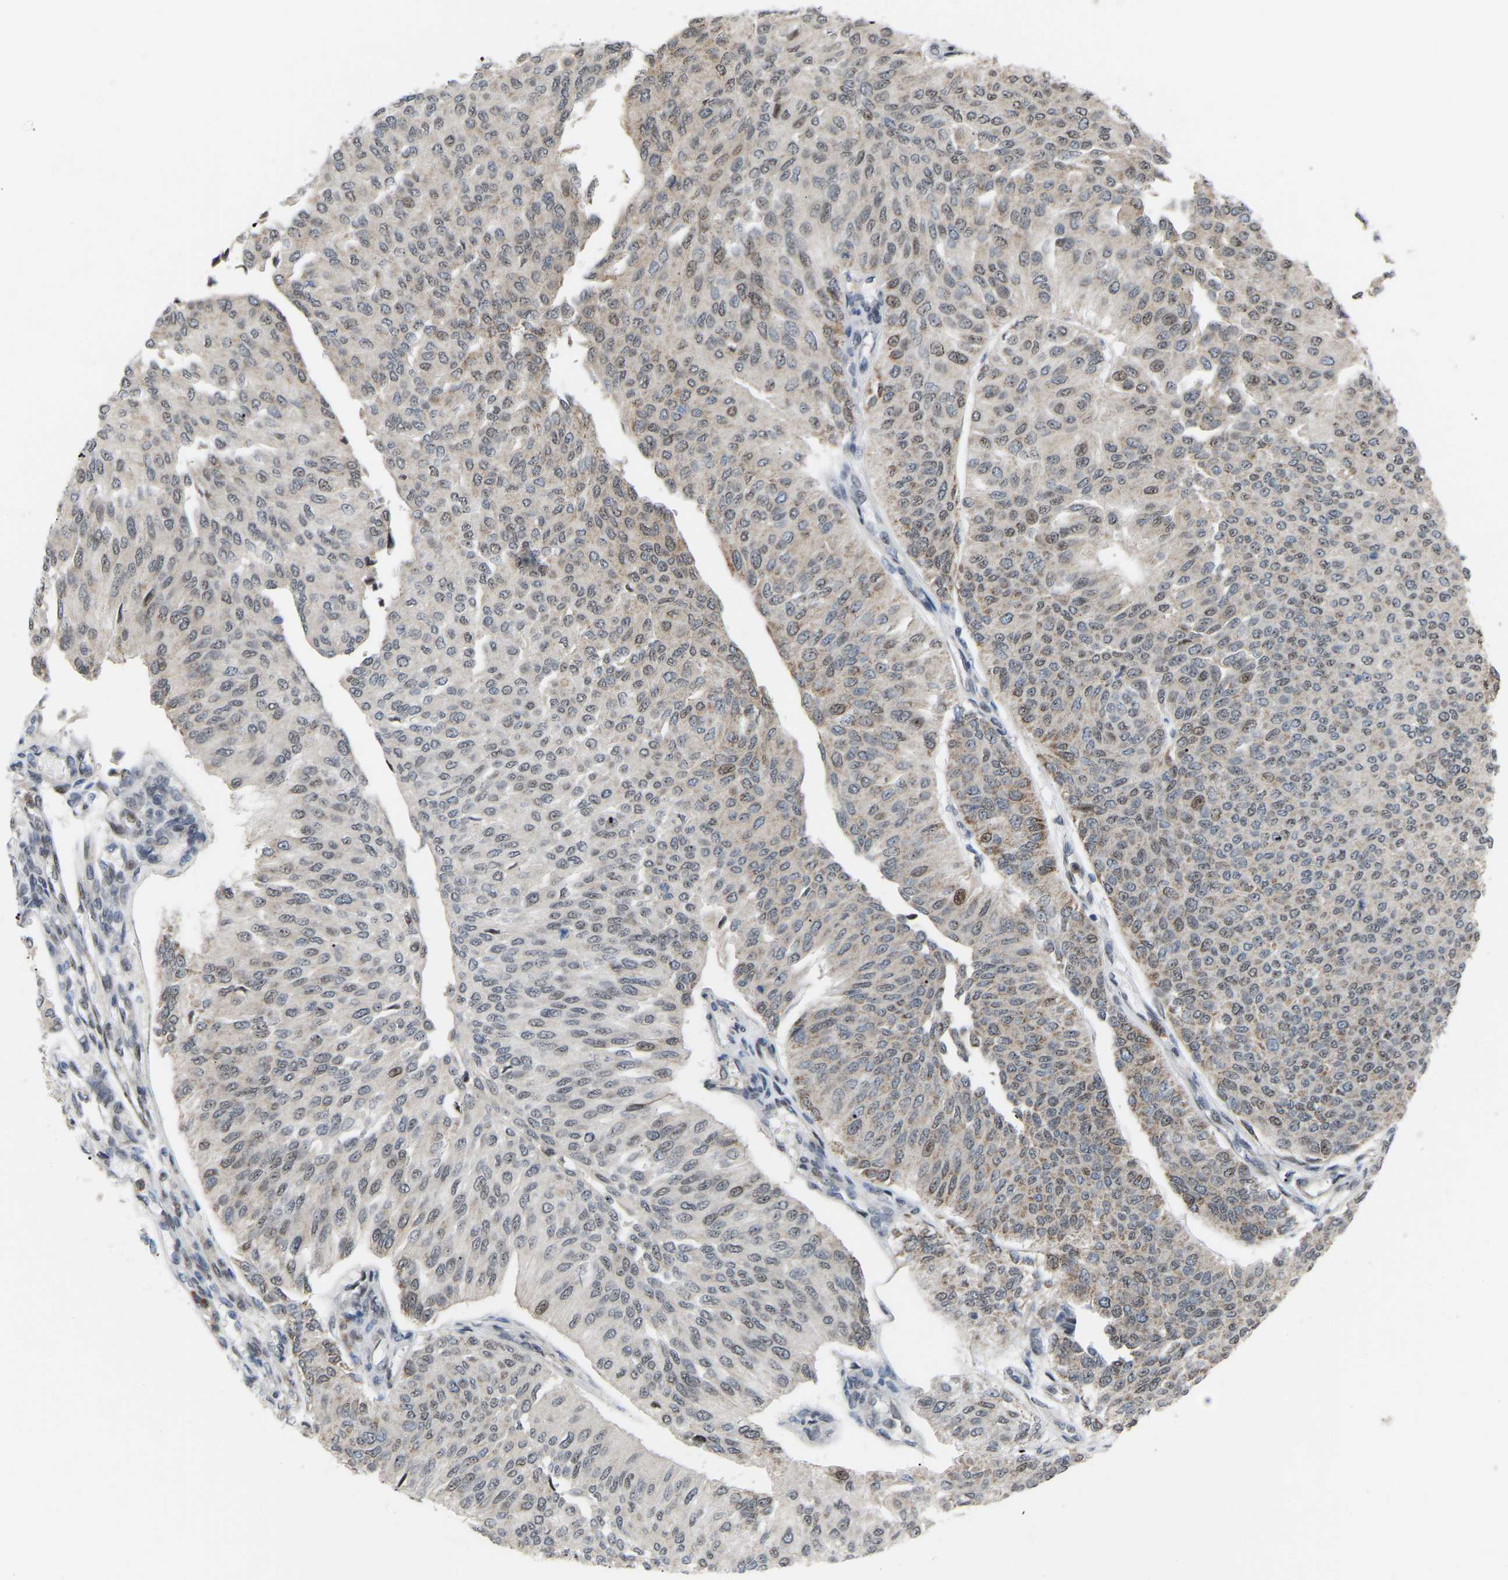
{"staining": {"intensity": "weak", "quantity": "25%-75%", "location": "cytoplasmic/membranous"}, "tissue": "urothelial cancer", "cell_type": "Tumor cells", "image_type": "cancer", "snomed": [{"axis": "morphology", "description": "Urothelial carcinoma, Low grade"}, {"axis": "topography", "description": "Urinary bladder"}], "caption": "Immunohistochemical staining of urothelial carcinoma (low-grade) displays low levels of weak cytoplasmic/membranous staining in about 25%-75% of tumor cells. The staining was performed using DAB (3,3'-diaminobenzidine), with brown indicating positive protein expression. Nuclei are stained blue with hematoxylin.", "gene": "CROT", "patient": {"sex": "female", "age": 79}}